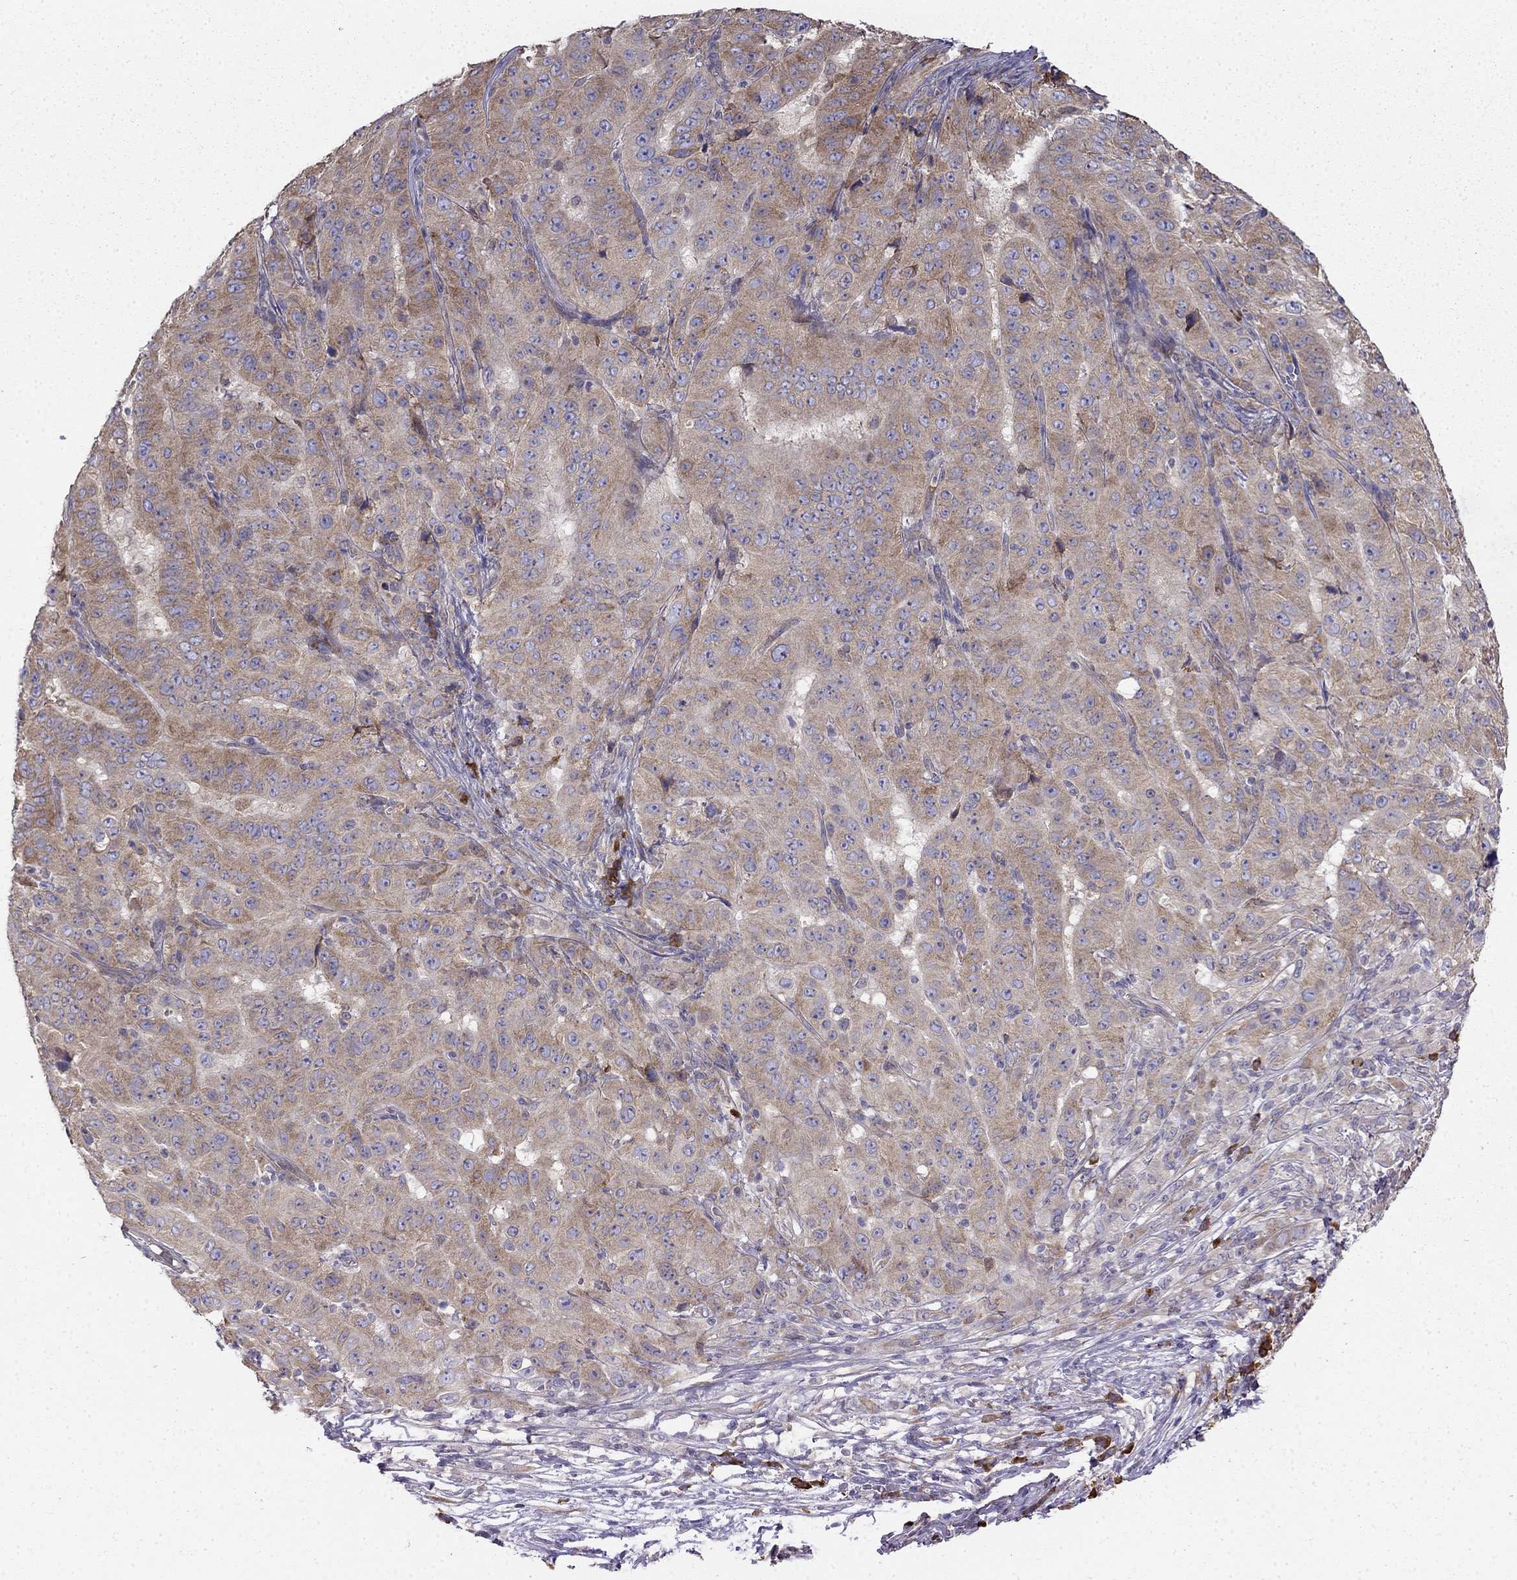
{"staining": {"intensity": "moderate", "quantity": ">75%", "location": "cytoplasmic/membranous"}, "tissue": "pancreatic cancer", "cell_type": "Tumor cells", "image_type": "cancer", "snomed": [{"axis": "morphology", "description": "Adenocarcinoma, NOS"}, {"axis": "topography", "description": "Pancreas"}], "caption": "IHC (DAB (3,3'-diaminobenzidine)) staining of human adenocarcinoma (pancreatic) displays moderate cytoplasmic/membranous protein expression in approximately >75% of tumor cells. Nuclei are stained in blue.", "gene": "LONRF2", "patient": {"sex": "male", "age": 63}}